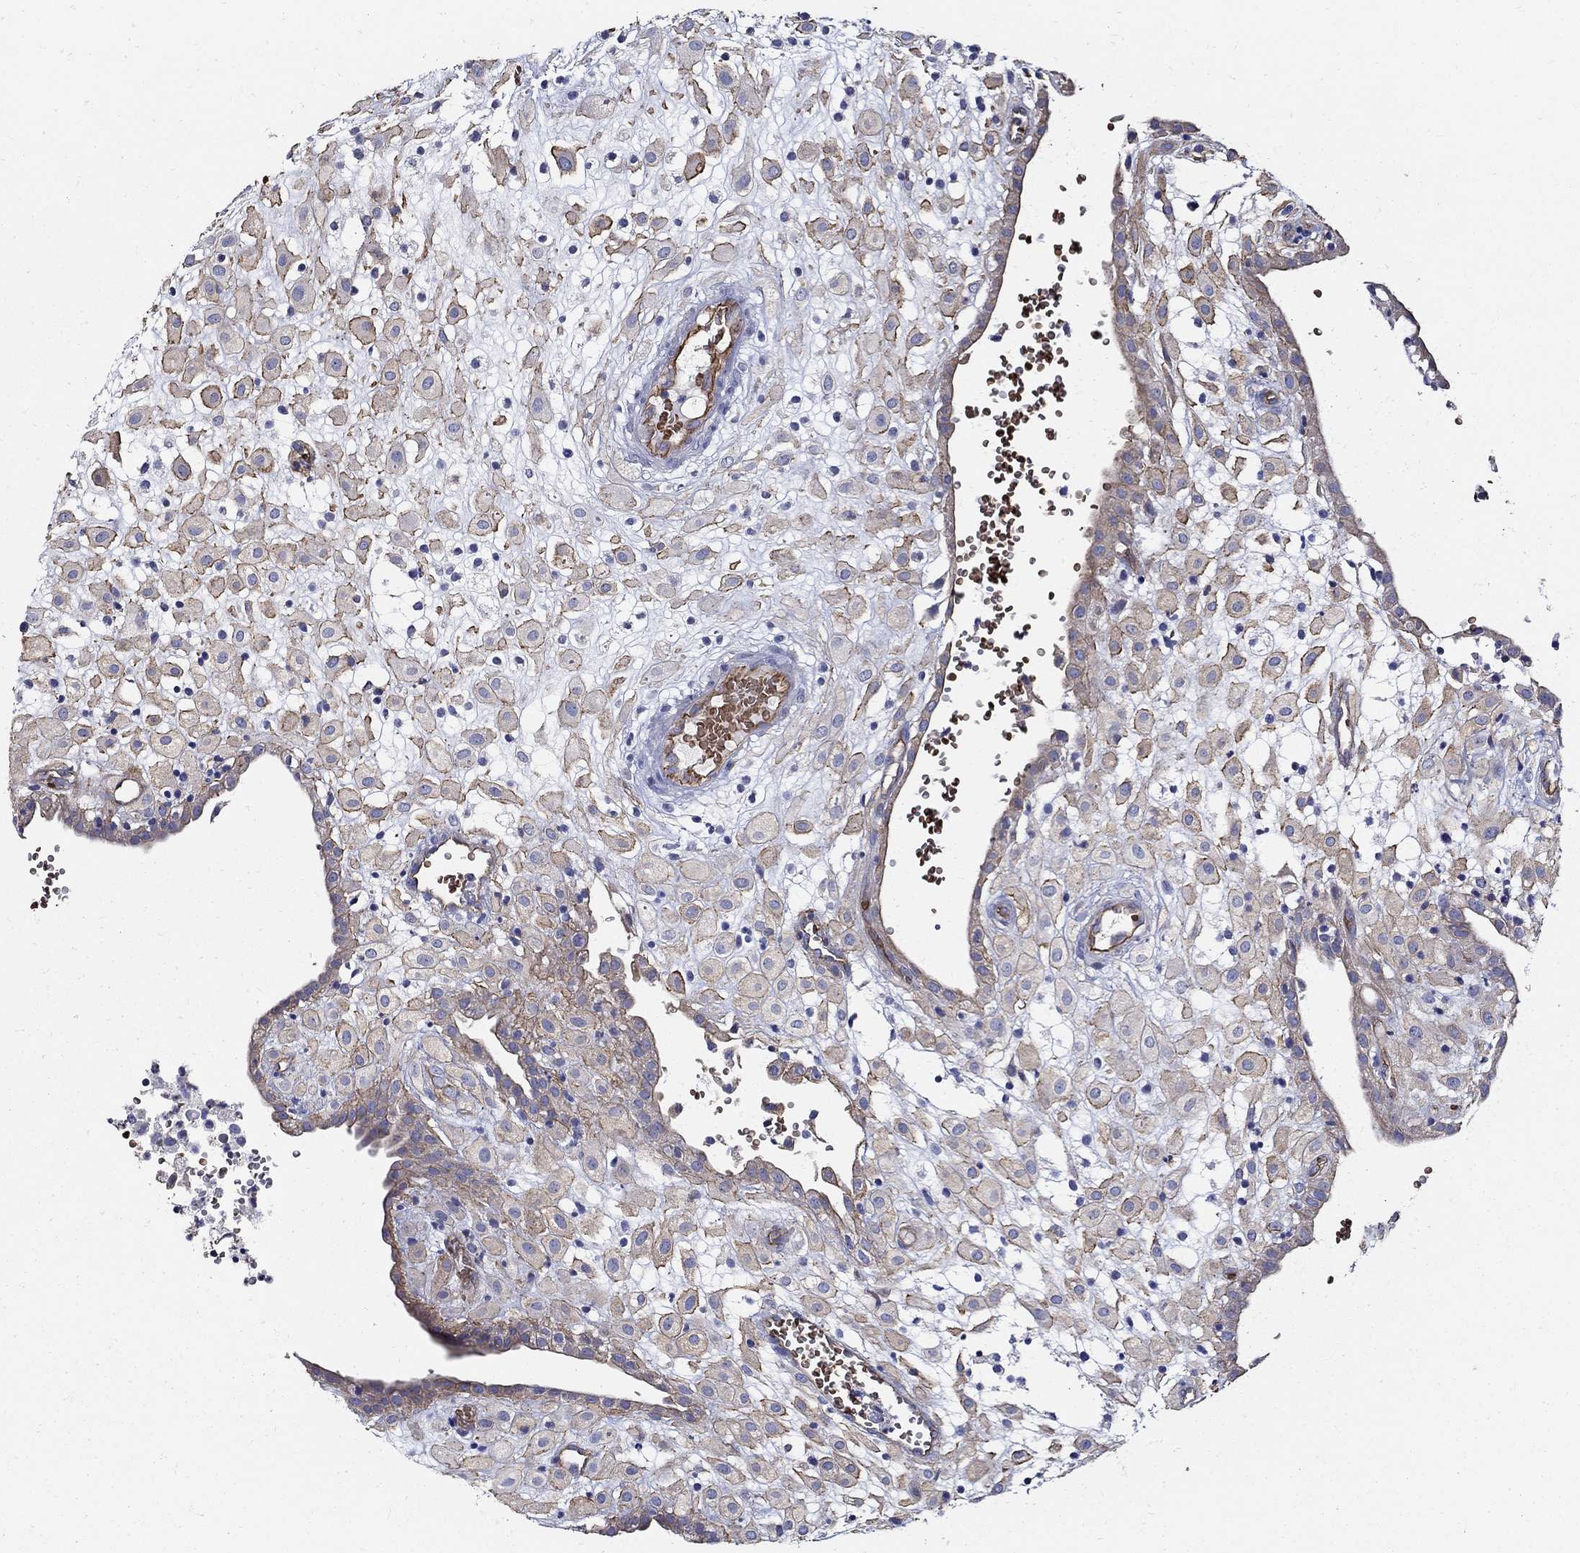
{"staining": {"intensity": "moderate", "quantity": "25%-75%", "location": "cytoplasmic/membranous"}, "tissue": "placenta", "cell_type": "Decidual cells", "image_type": "normal", "snomed": [{"axis": "morphology", "description": "Normal tissue, NOS"}, {"axis": "topography", "description": "Placenta"}], "caption": "Placenta stained with immunohistochemistry displays moderate cytoplasmic/membranous staining in approximately 25%-75% of decidual cells. The protein is stained brown, and the nuclei are stained in blue (DAB (3,3'-diaminobenzidine) IHC with brightfield microscopy, high magnification).", "gene": "APBB3", "patient": {"sex": "female", "age": 24}}